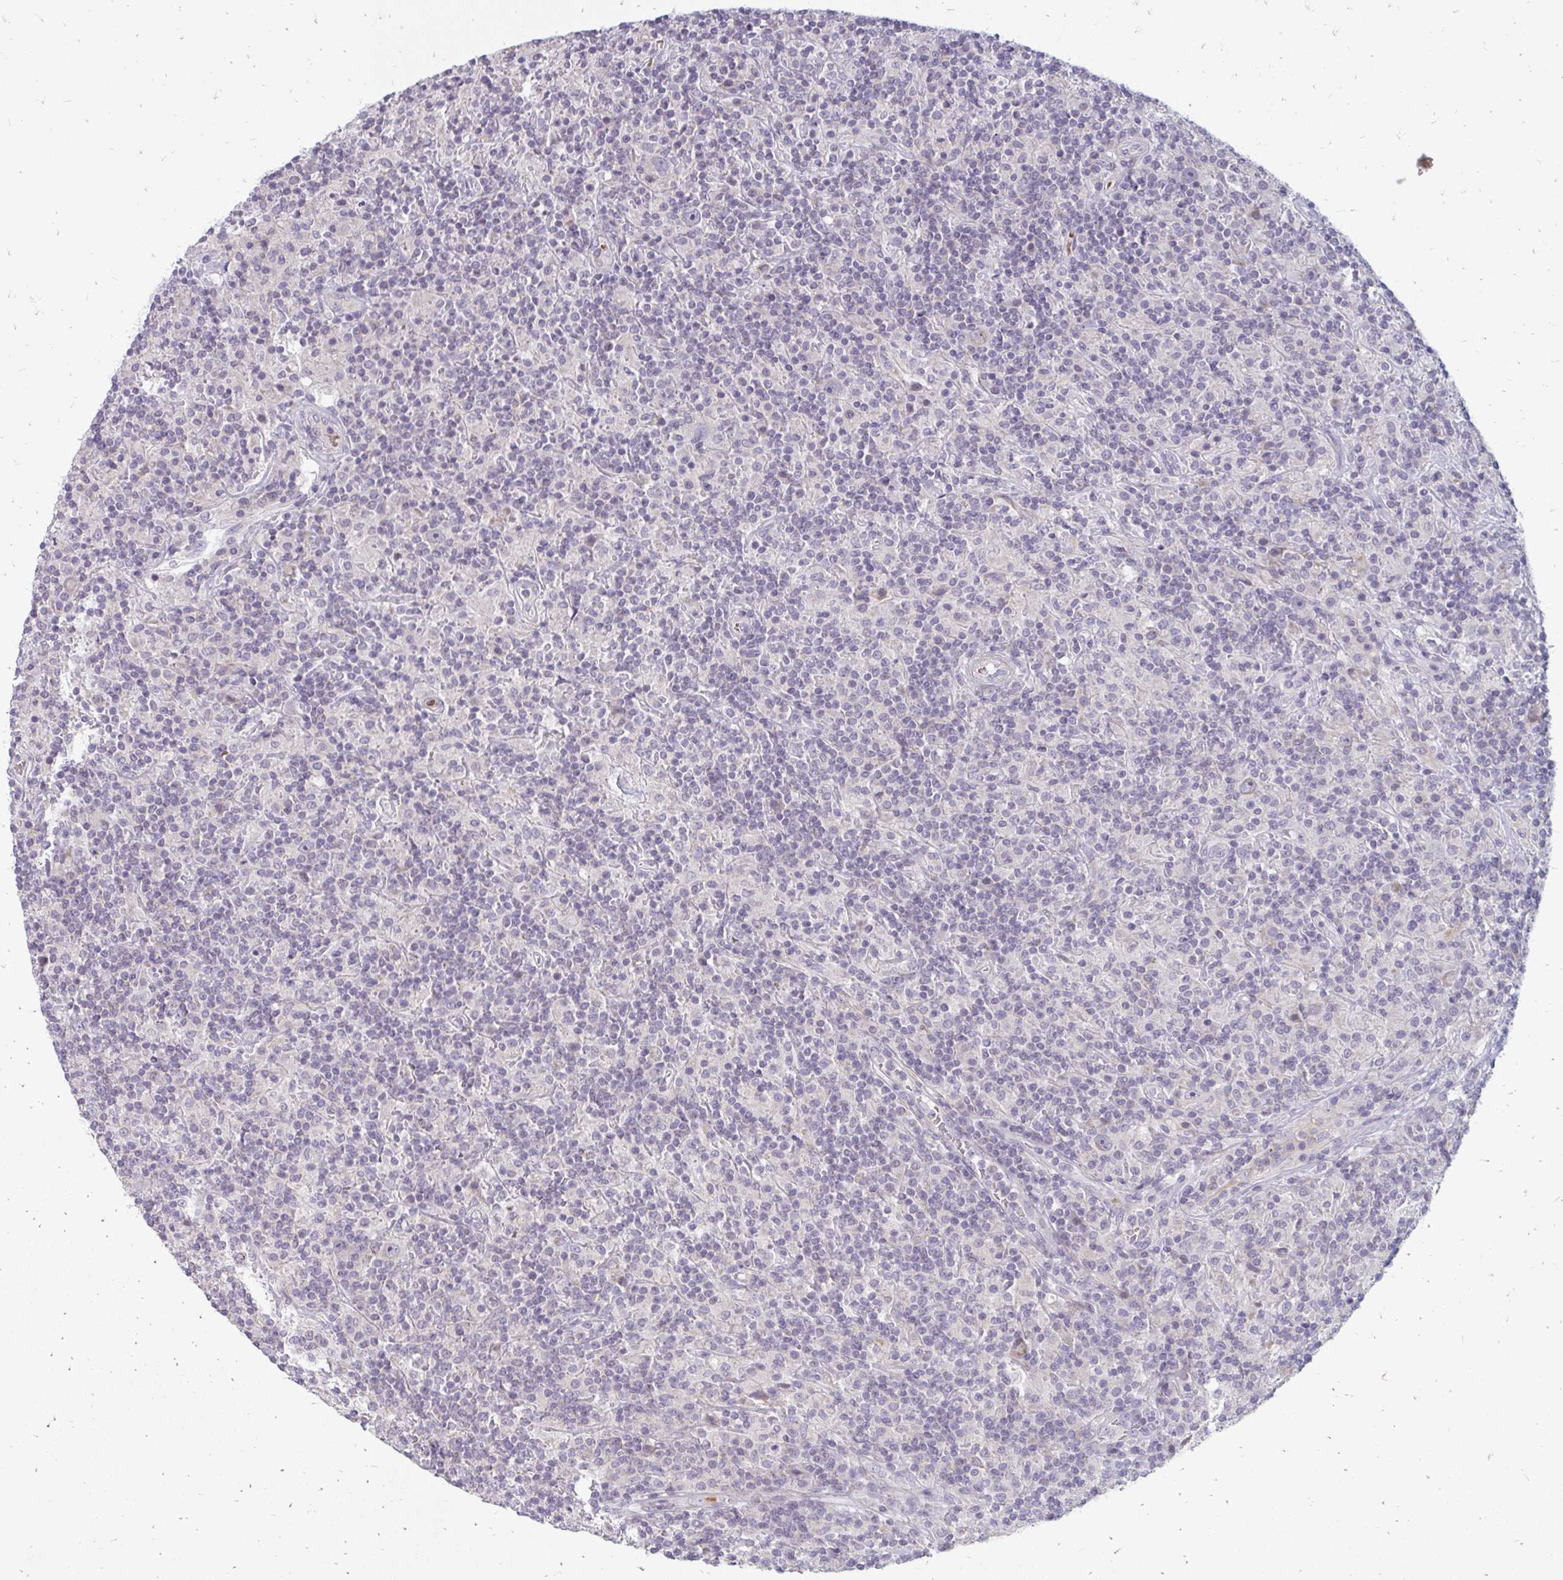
{"staining": {"intensity": "negative", "quantity": "none", "location": "none"}, "tissue": "lymphoma", "cell_type": "Tumor cells", "image_type": "cancer", "snomed": [{"axis": "morphology", "description": "Hodgkin's disease, NOS"}, {"axis": "topography", "description": "Lymph node"}], "caption": "The immunohistochemistry (IHC) micrograph has no significant expression in tumor cells of Hodgkin's disease tissue.", "gene": "RAB33A", "patient": {"sex": "male", "age": 70}}